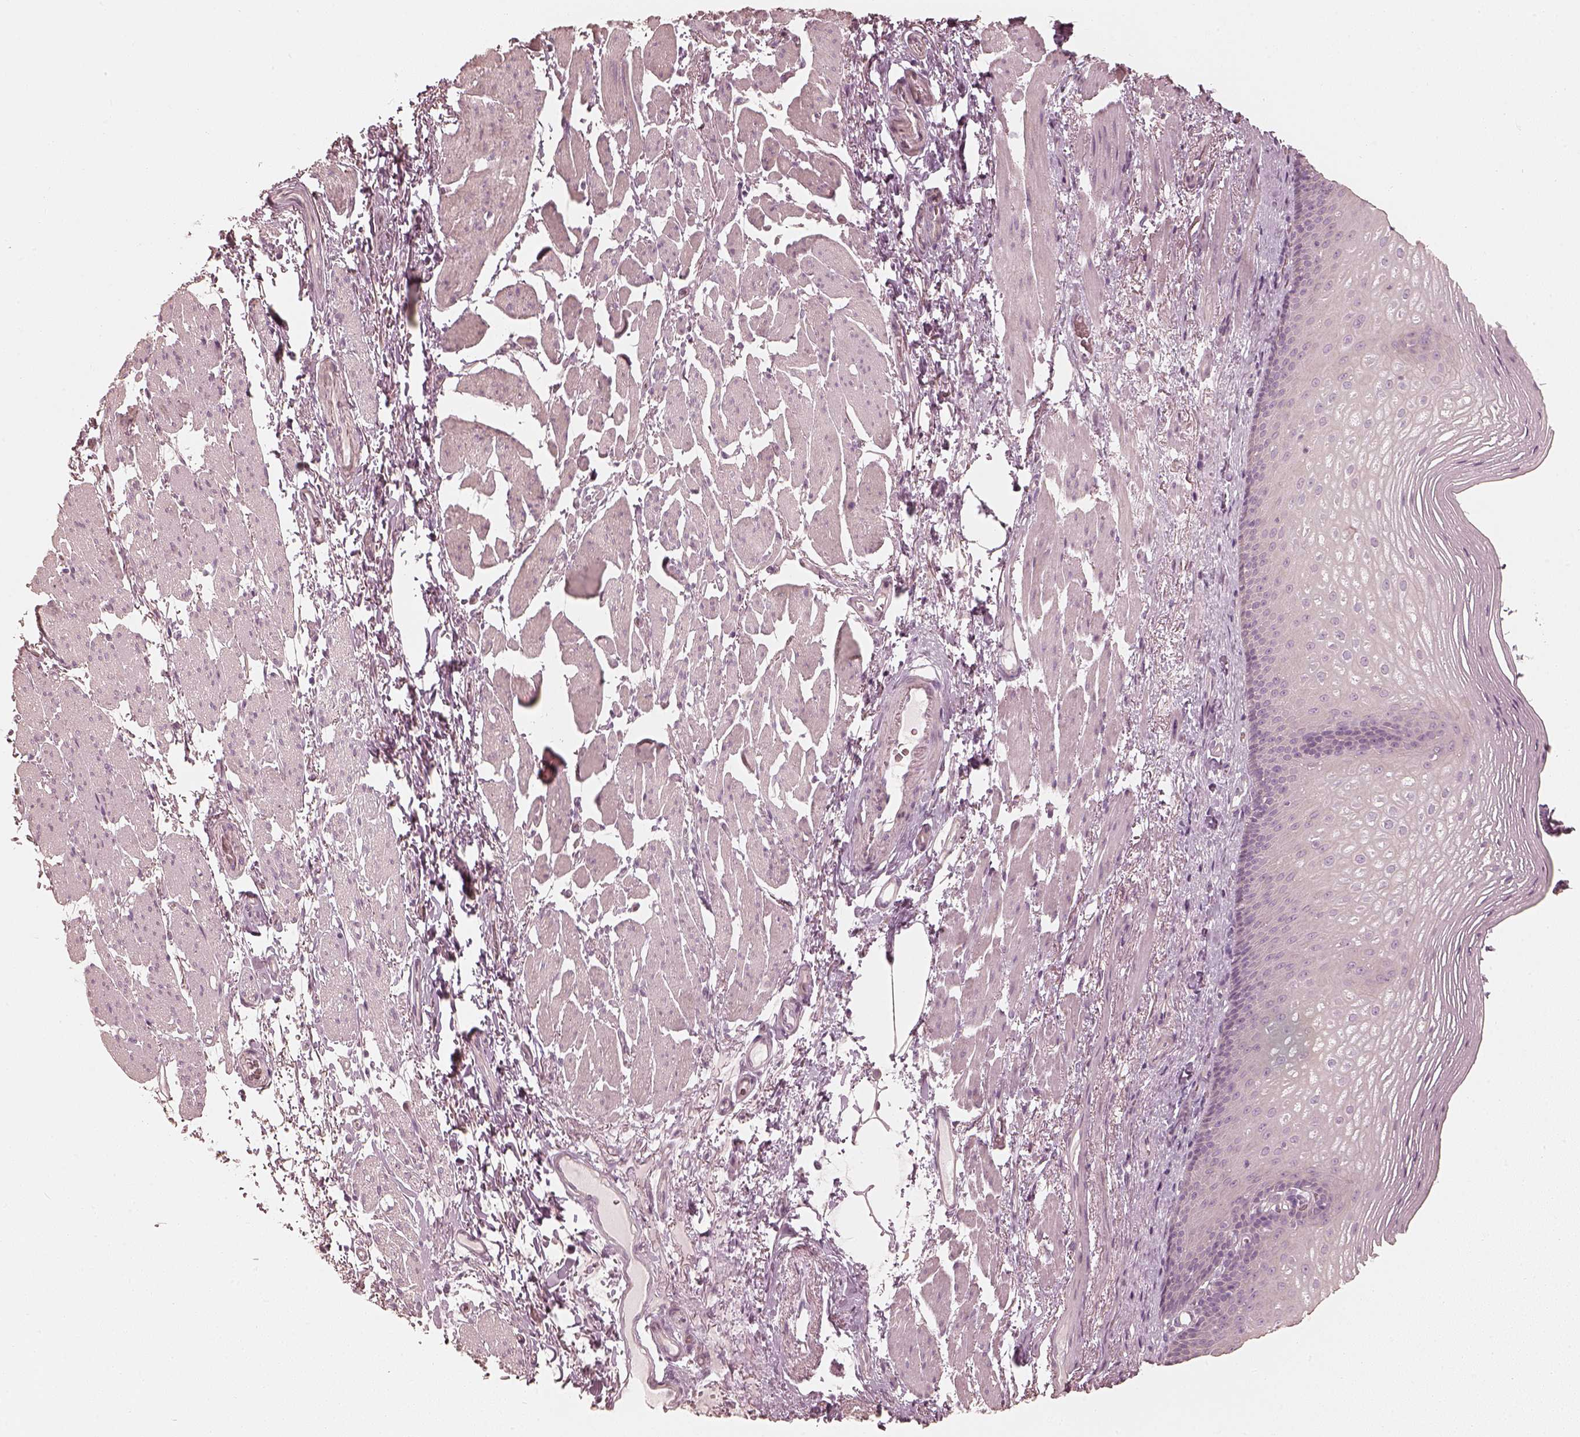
{"staining": {"intensity": "negative", "quantity": "none", "location": "none"}, "tissue": "esophagus", "cell_type": "Squamous epithelial cells", "image_type": "normal", "snomed": [{"axis": "morphology", "description": "Normal tissue, NOS"}, {"axis": "topography", "description": "Esophagus"}], "caption": "Protein analysis of normal esophagus displays no significant expression in squamous epithelial cells. Nuclei are stained in blue.", "gene": "FMNL2", "patient": {"sex": "male", "age": 76}}